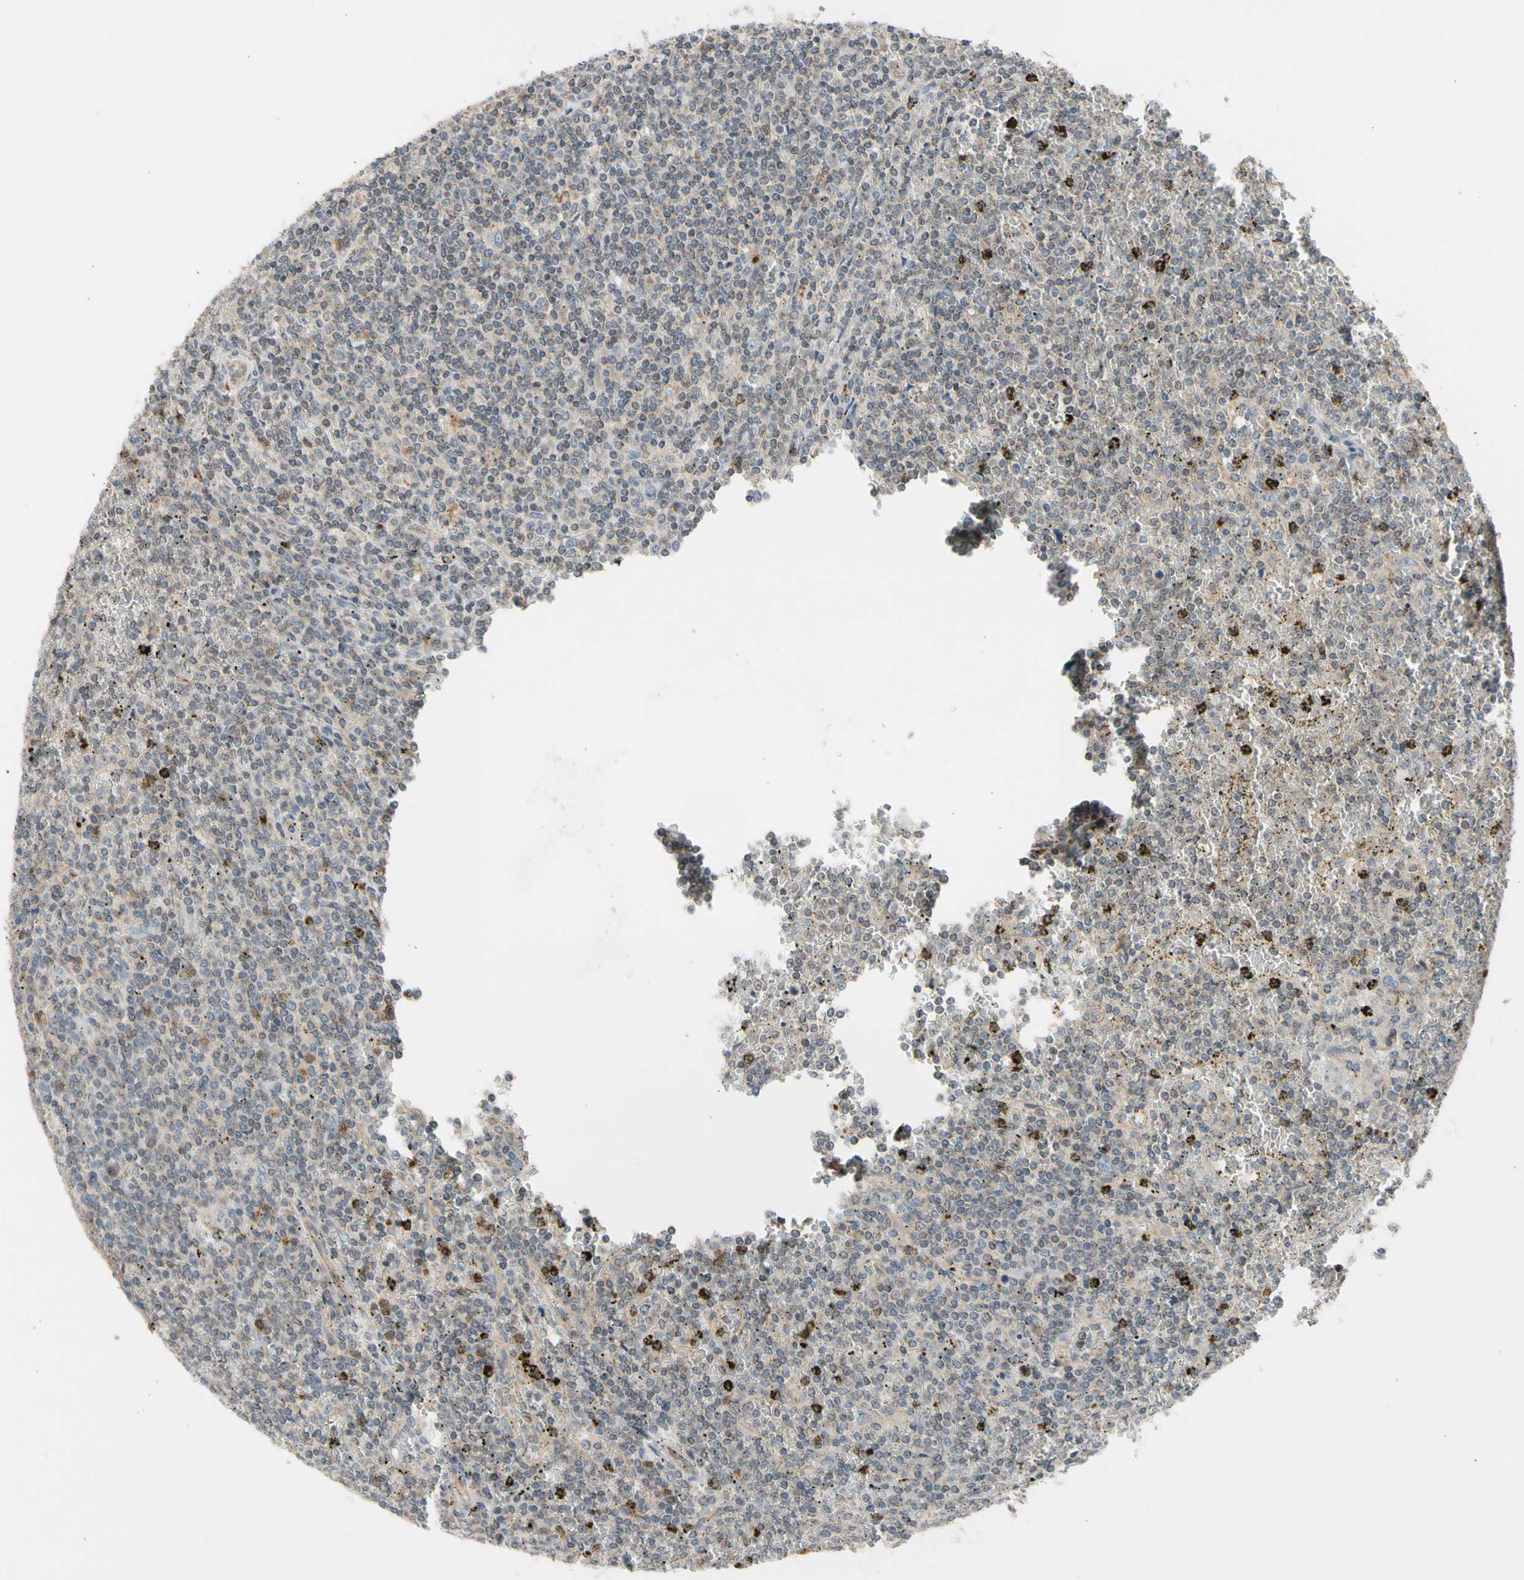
{"staining": {"intensity": "weak", "quantity": "<25%", "location": "cytoplasmic/membranous"}, "tissue": "lymphoma", "cell_type": "Tumor cells", "image_type": "cancer", "snomed": [{"axis": "morphology", "description": "Malignant lymphoma, non-Hodgkin's type, Low grade"}, {"axis": "topography", "description": "Spleen"}], "caption": "Photomicrograph shows no significant protein expression in tumor cells of lymphoma.", "gene": "GALNT5", "patient": {"sex": "female", "age": 19}}